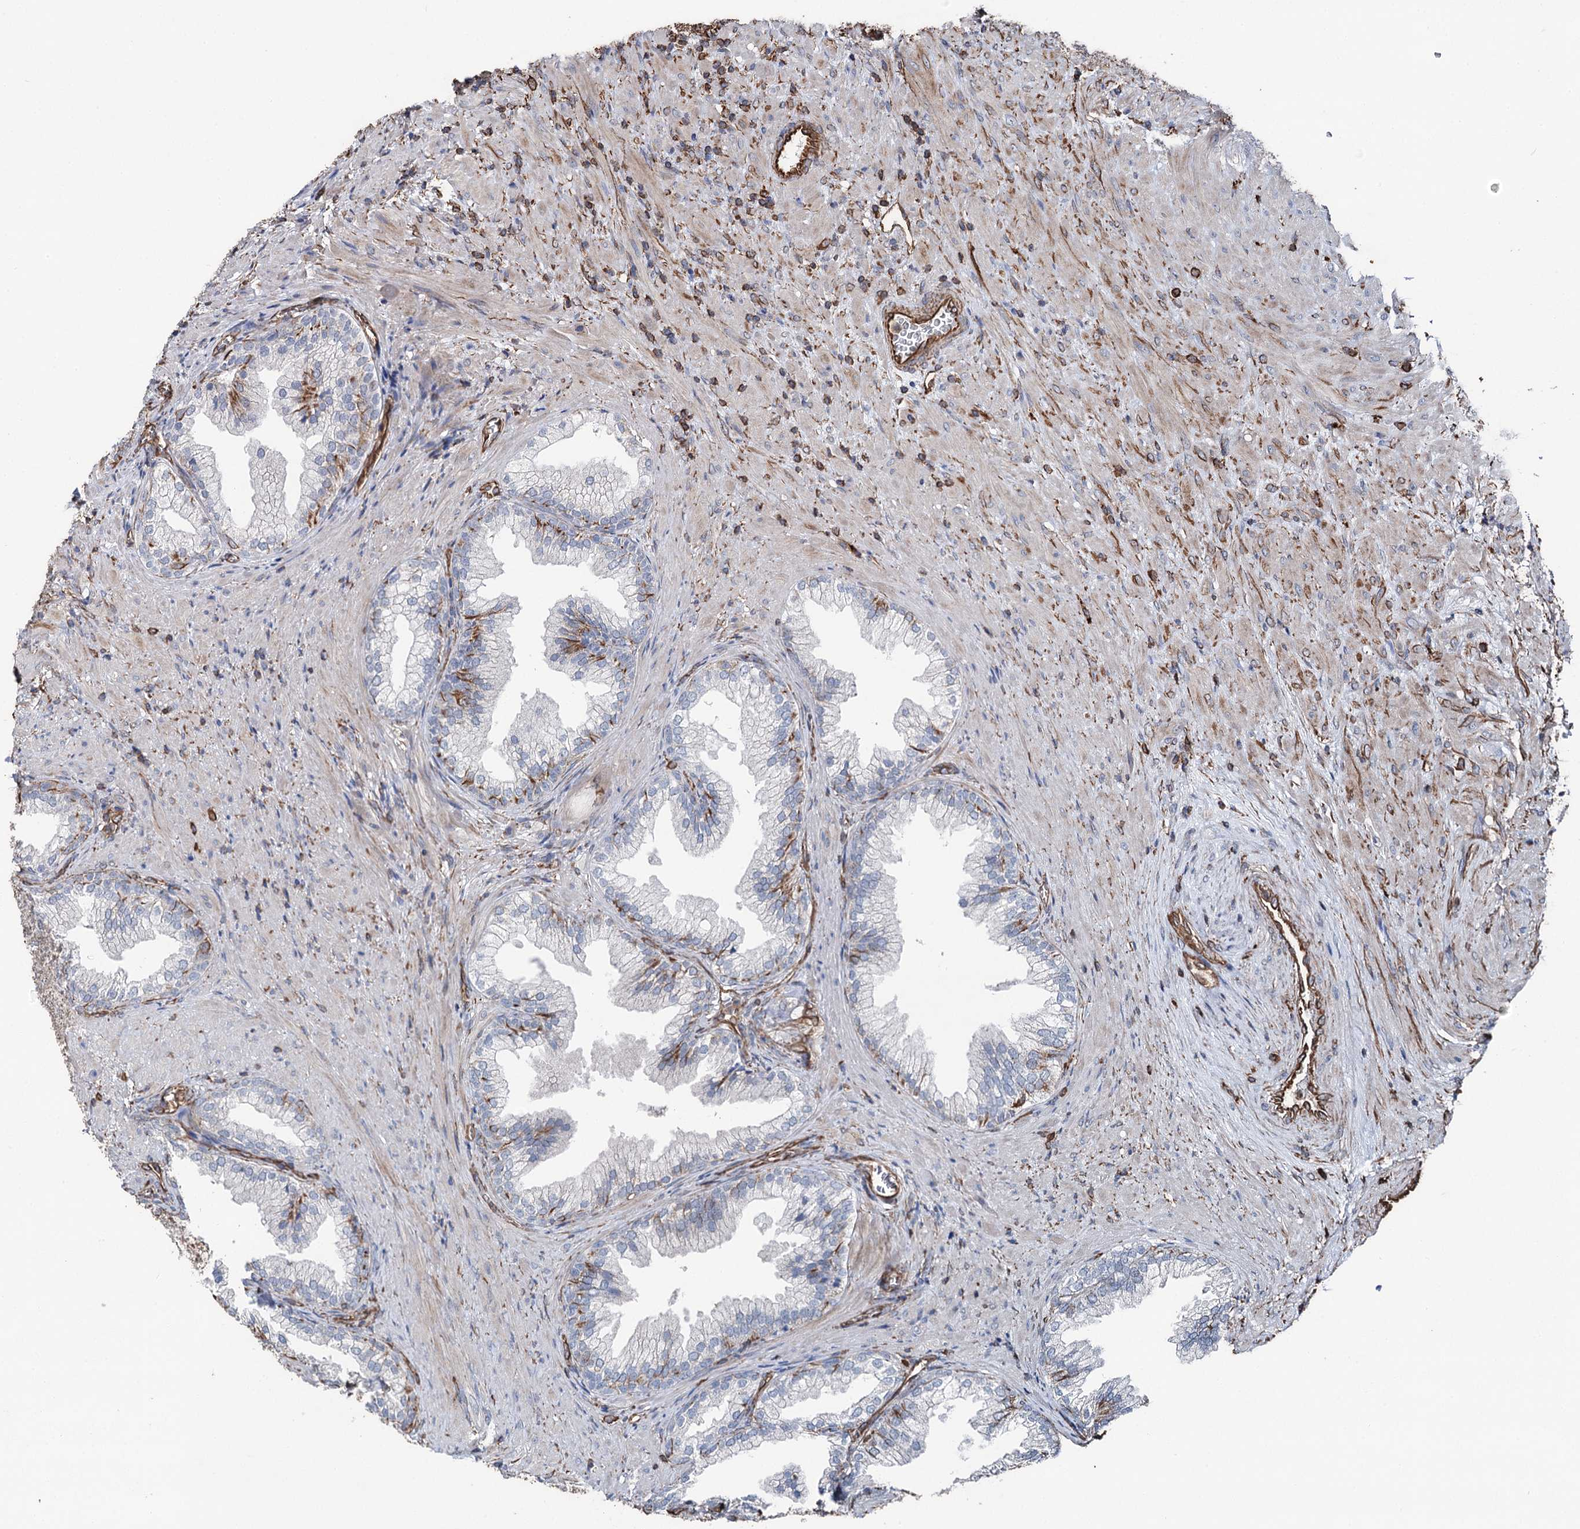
{"staining": {"intensity": "negative", "quantity": "none", "location": "none"}, "tissue": "prostate", "cell_type": "Glandular cells", "image_type": "normal", "snomed": [{"axis": "morphology", "description": "Normal tissue, NOS"}, {"axis": "topography", "description": "Prostate"}], "caption": "IHC of unremarkable human prostate displays no positivity in glandular cells. The staining was performed using DAB (3,3'-diaminobenzidine) to visualize the protein expression in brown, while the nuclei were stained in blue with hematoxylin (Magnification: 20x).", "gene": "CLEC4M", "patient": {"sex": "male", "age": 76}}